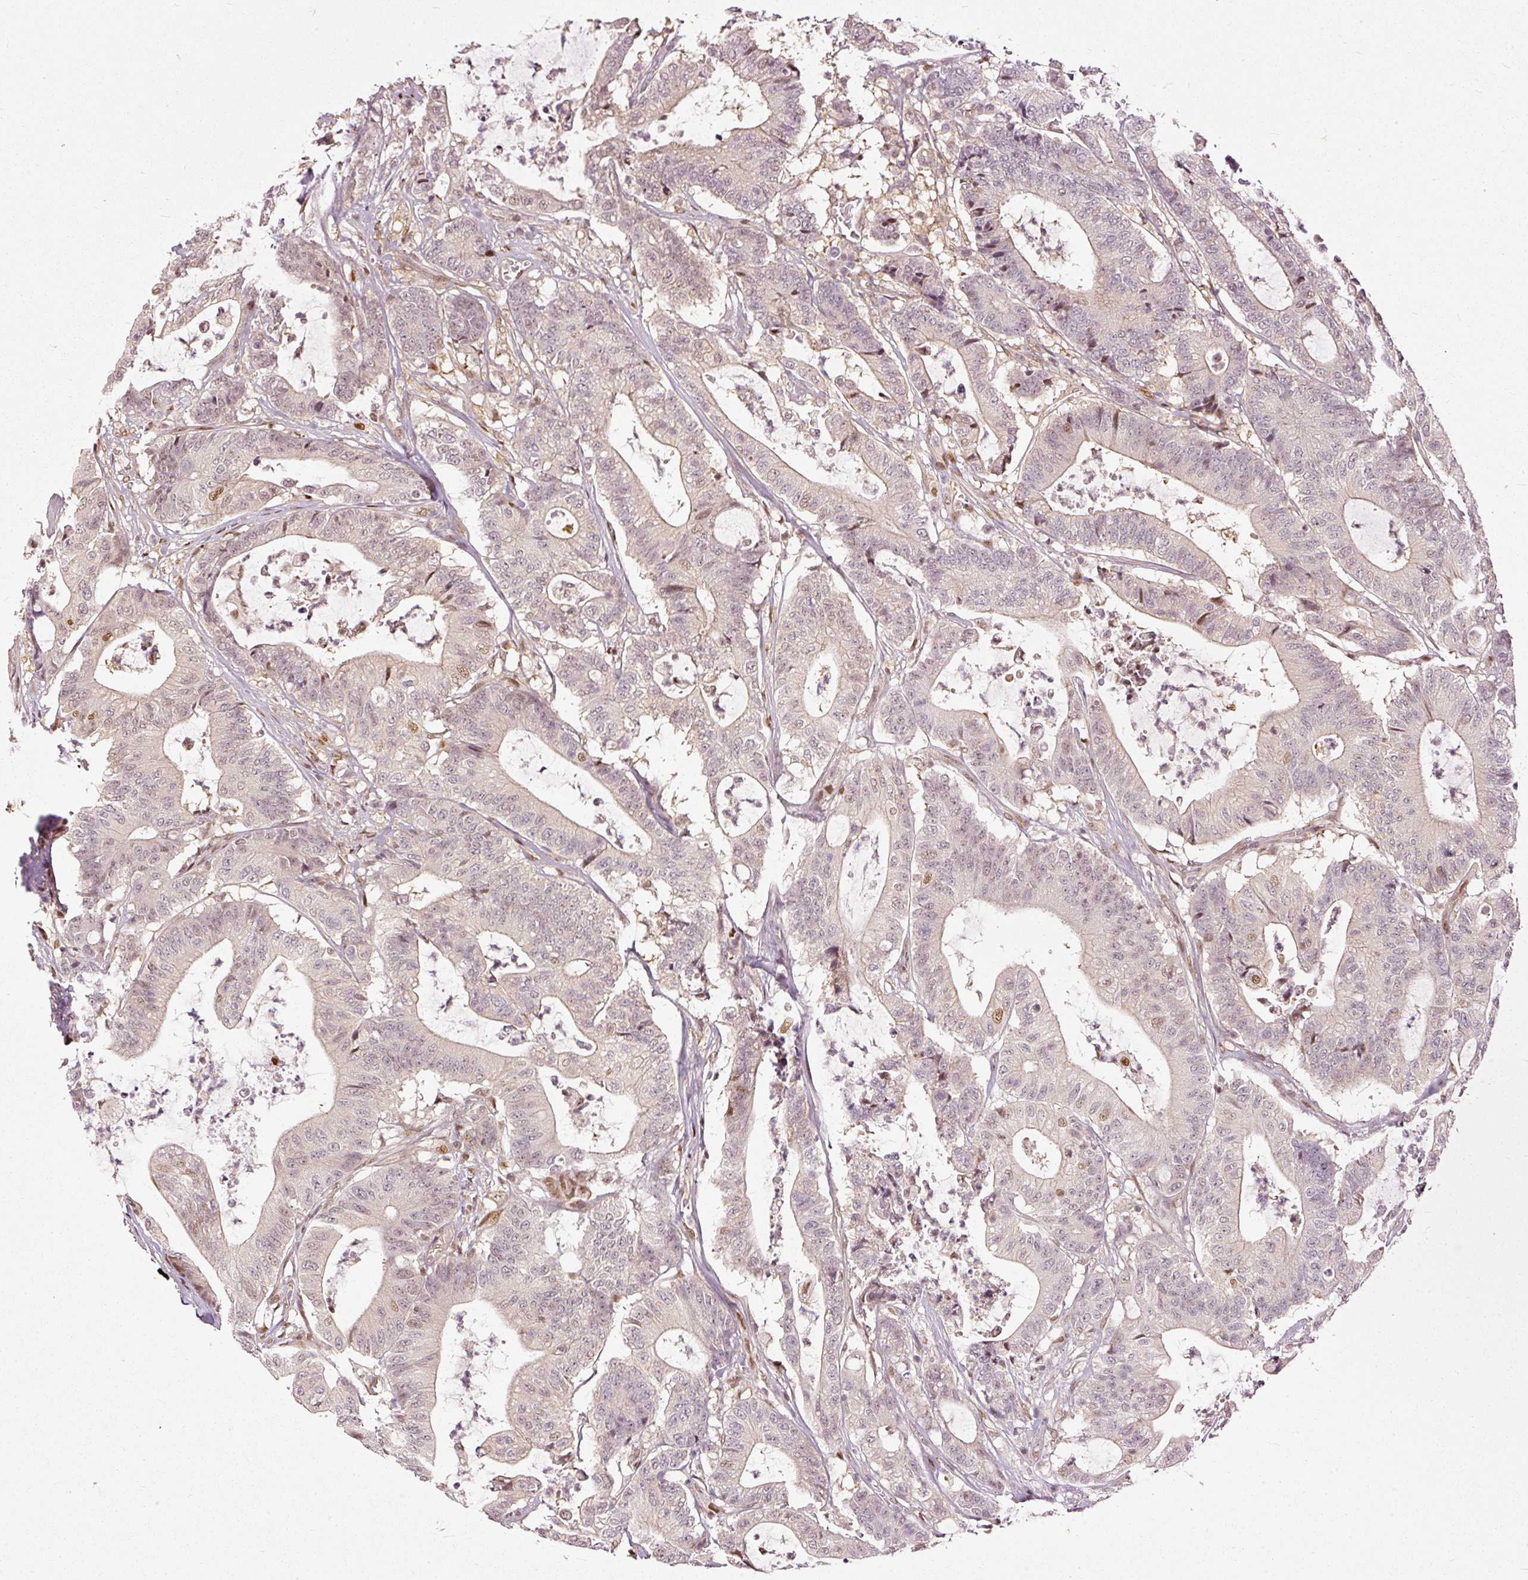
{"staining": {"intensity": "weak", "quantity": "<25%", "location": "nuclear"}, "tissue": "colorectal cancer", "cell_type": "Tumor cells", "image_type": "cancer", "snomed": [{"axis": "morphology", "description": "Adenocarcinoma, NOS"}, {"axis": "topography", "description": "Colon"}], "caption": "This is a image of IHC staining of adenocarcinoma (colorectal), which shows no staining in tumor cells. The staining is performed using DAB (3,3'-diaminobenzidine) brown chromogen with nuclei counter-stained in using hematoxylin.", "gene": "ZNF778", "patient": {"sex": "female", "age": 84}}